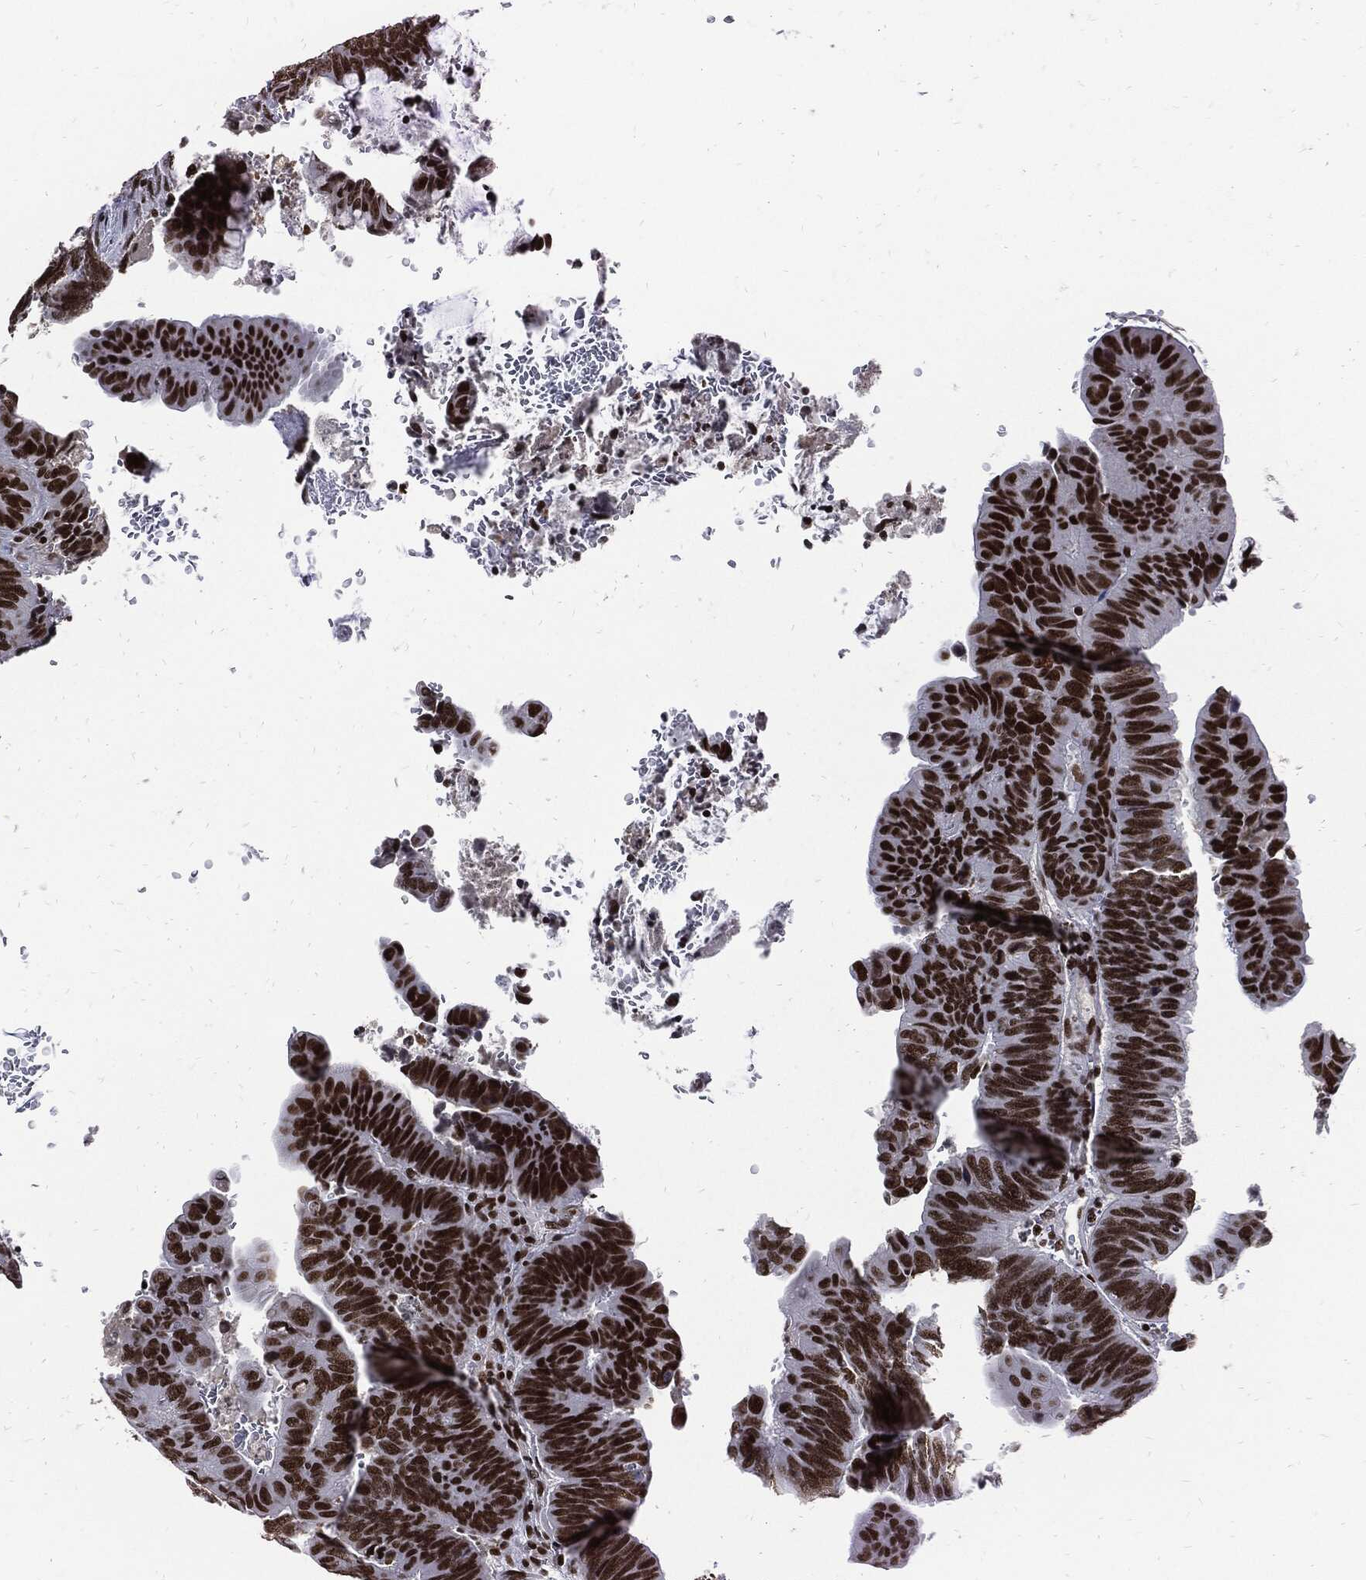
{"staining": {"intensity": "strong", "quantity": ">75%", "location": "nuclear"}, "tissue": "colorectal cancer", "cell_type": "Tumor cells", "image_type": "cancer", "snomed": [{"axis": "morphology", "description": "Normal tissue, NOS"}, {"axis": "morphology", "description": "Adenocarcinoma, NOS"}, {"axis": "topography", "description": "Rectum"}], "caption": "Human colorectal adenocarcinoma stained with a protein marker demonstrates strong staining in tumor cells.", "gene": "TERF2", "patient": {"sex": "male", "age": 92}}